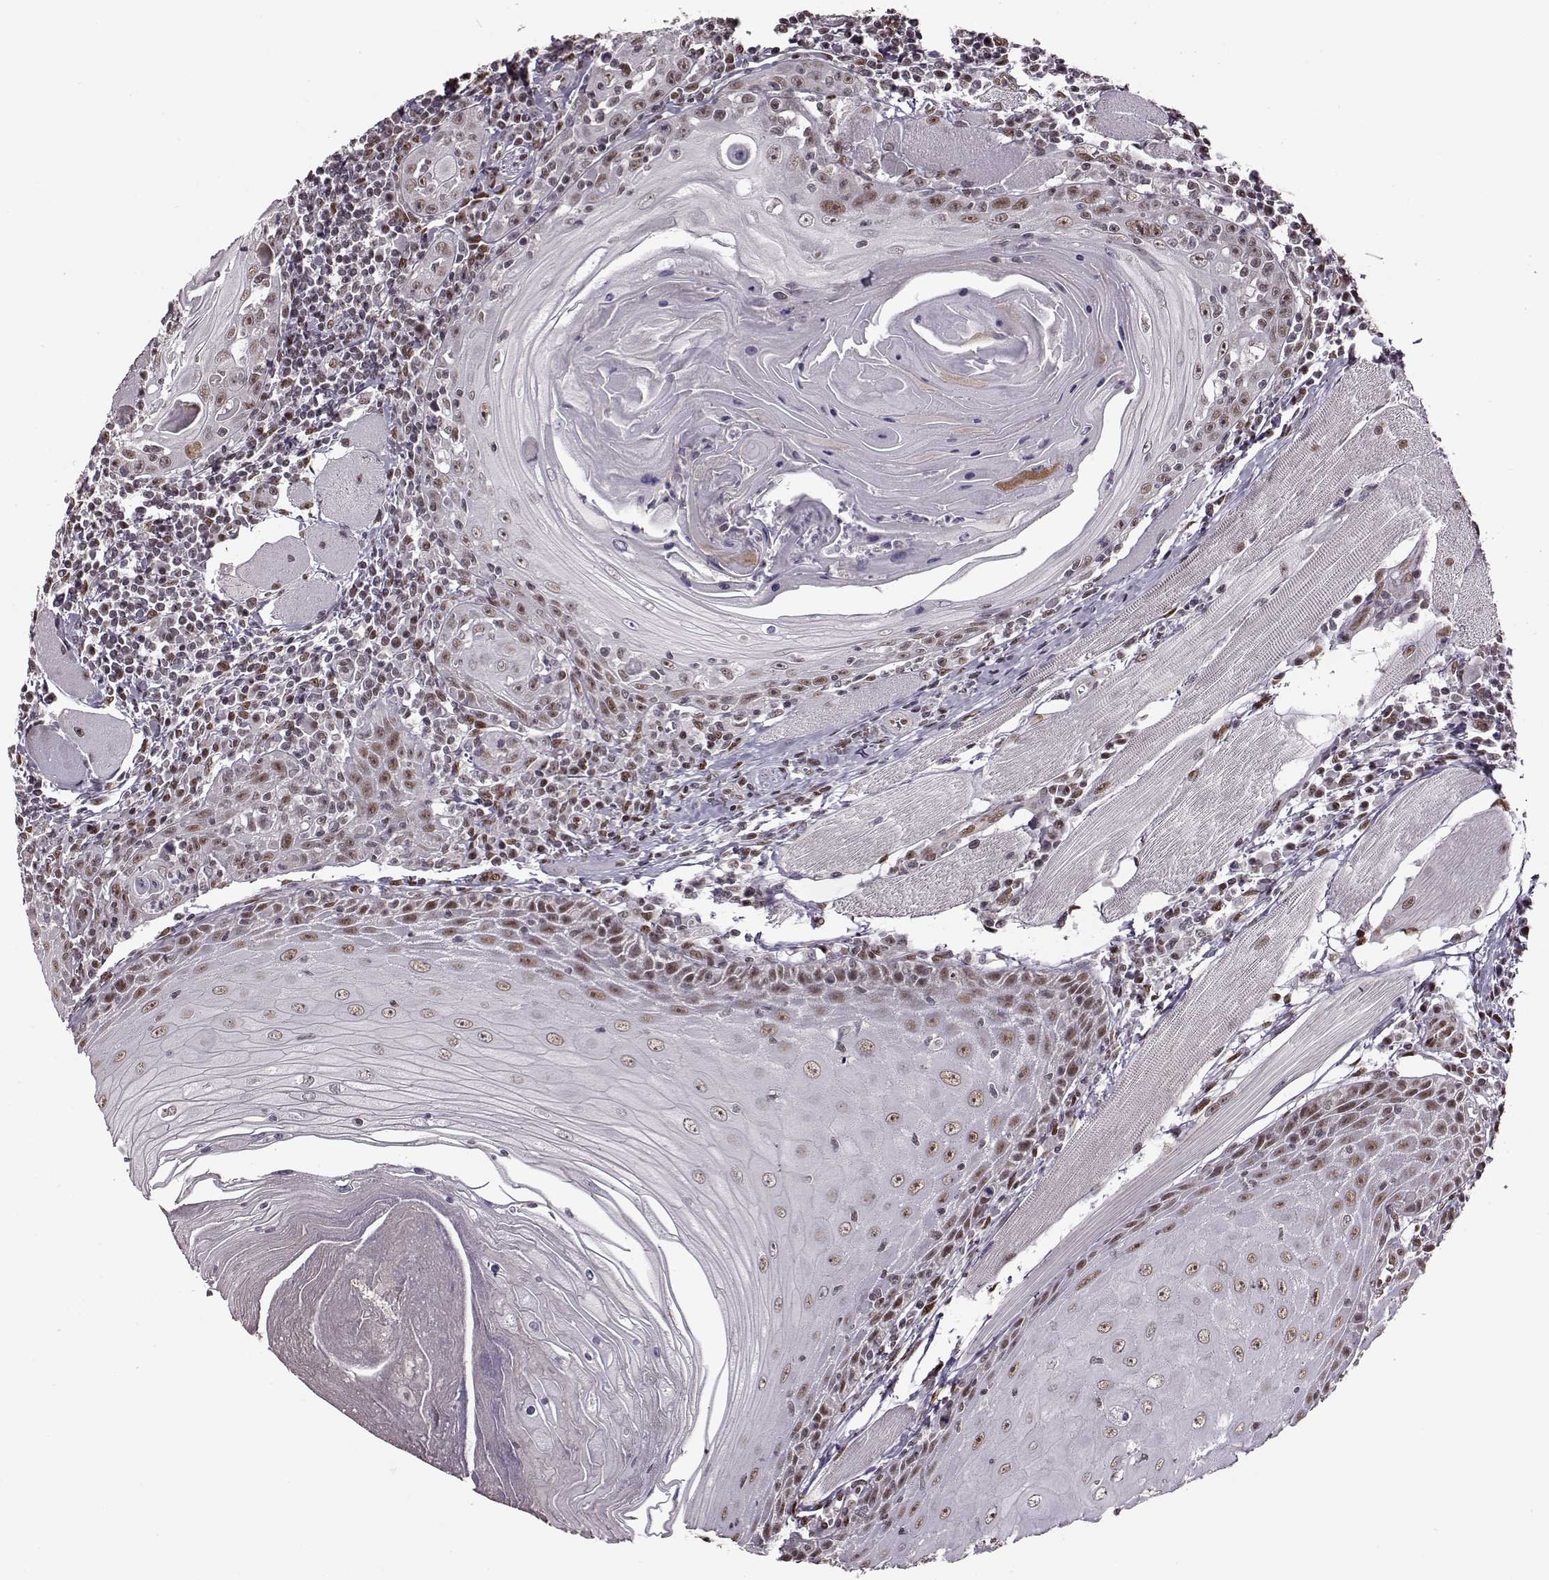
{"staining": {"intensity": "weak", "quantity": ">75%", "location": "nuclear"}, "tissue": "head and neck cancer", "cell_type": "Tumor cells", "image_type": "cancer", "snomed": [{"axis": "morphology", "description": "Normal tissue, NOS"}, {"axis": "morphology", "description": "Squamous cell carcinoma, NOS"}, {"axis": "topography", "description": "Oral tissue"}, {"axis": "topography", "description": "Head-Neck"}], "caption": "This is an image of immunohistochemistry staining of head and neck cancer (squamous cell carcinoma), which shows weak expression in the nuclear of tumor cells.", "gene": "FTO", "patient": {"sex": "male", "age": 52}}